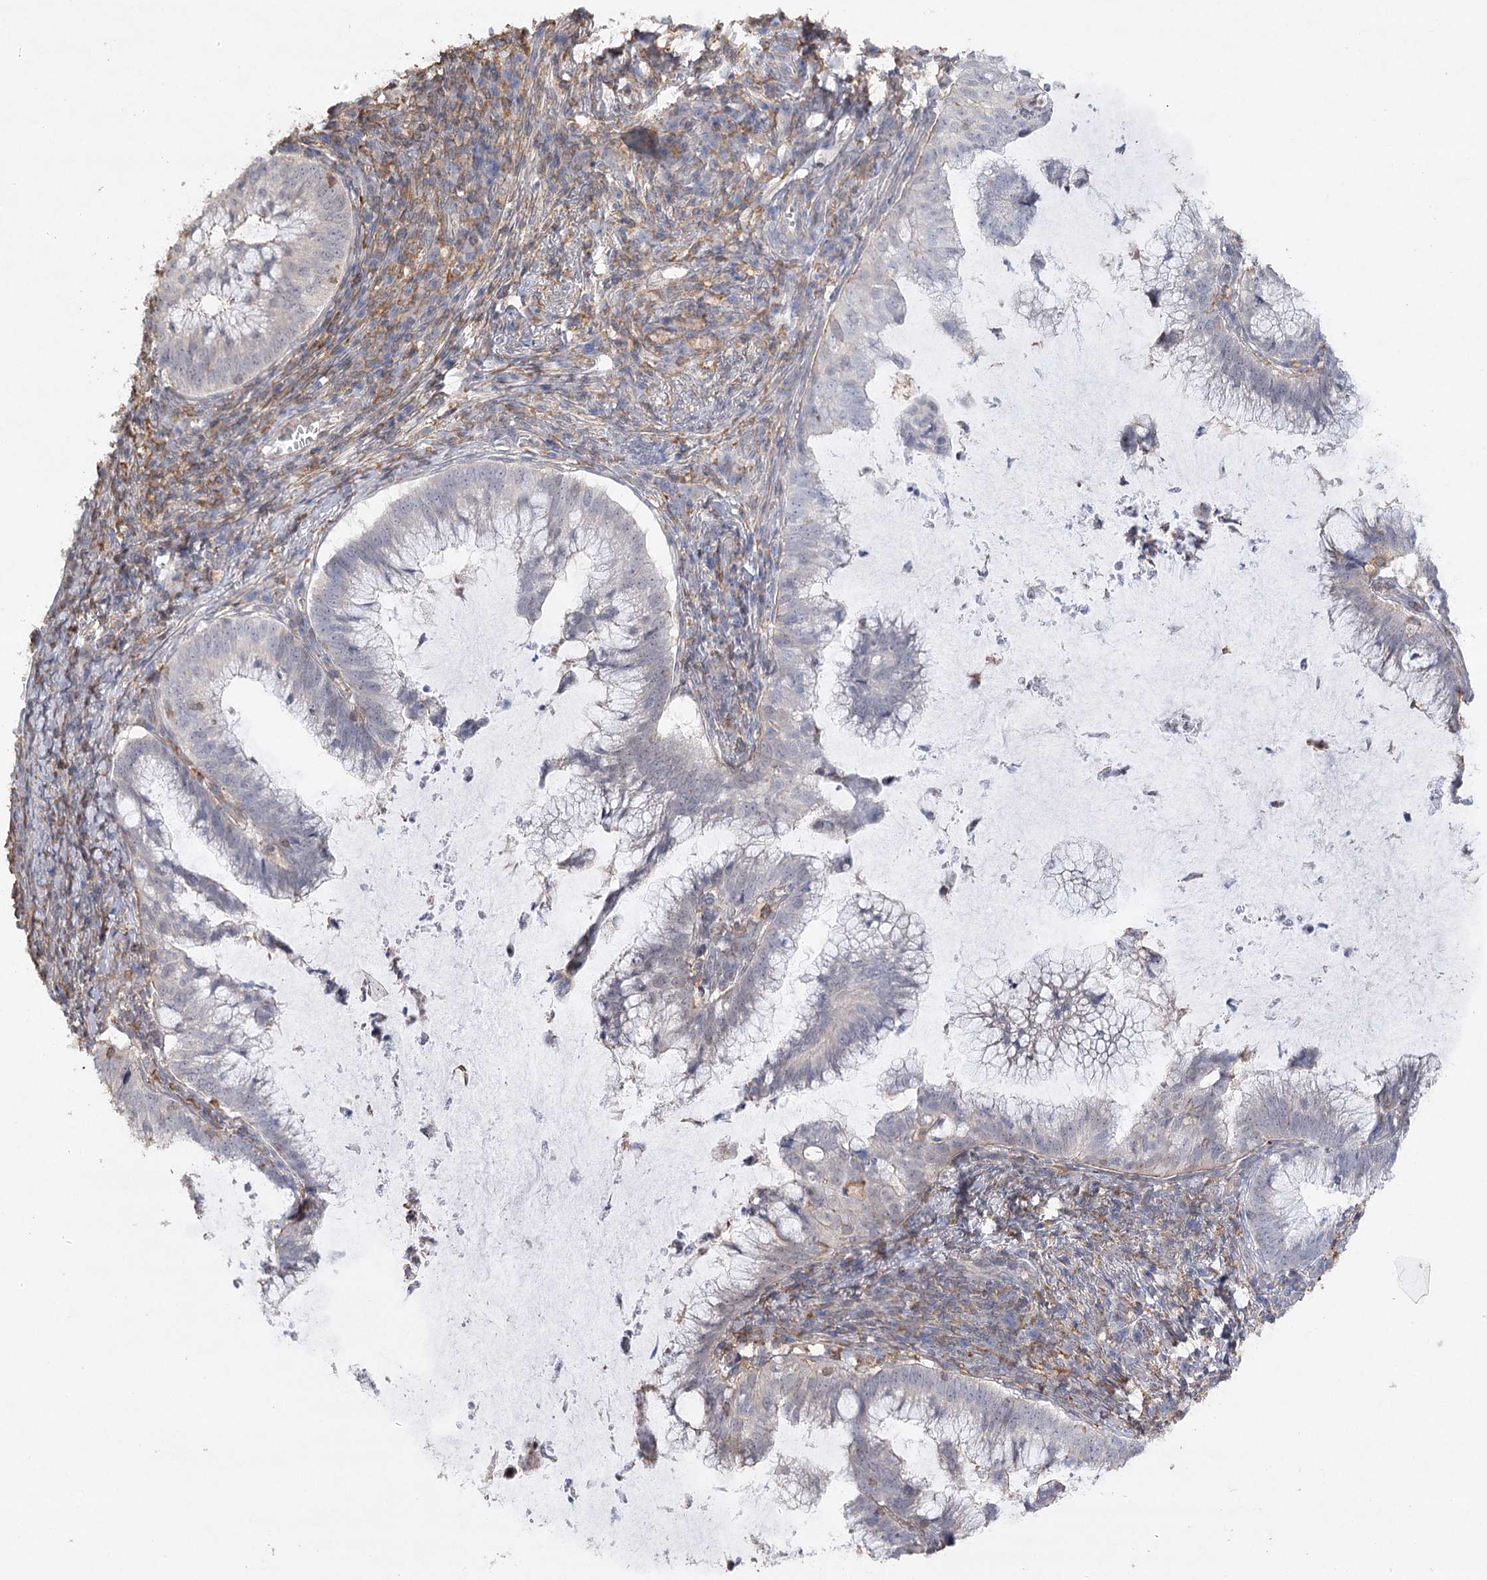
{"staining": {"intensity": "negative", "quantity": "none", "location": "none"}, "tissue": "cervical cancer", "cell_type": "Tumor cells", "image_type": "cancer", "snomed": [{"axis": "morphology", "description": "Adenocarcinoma, NOS"}, {"axis": "topography", "description": "Cervix"}], "caption": "Protein analysis of cervical cancer (adenocarcinoma) exhibits no significant positivity in tumor cells.", "gene": "OBSL1", "patient": {"sex": "female", "age": 36}}